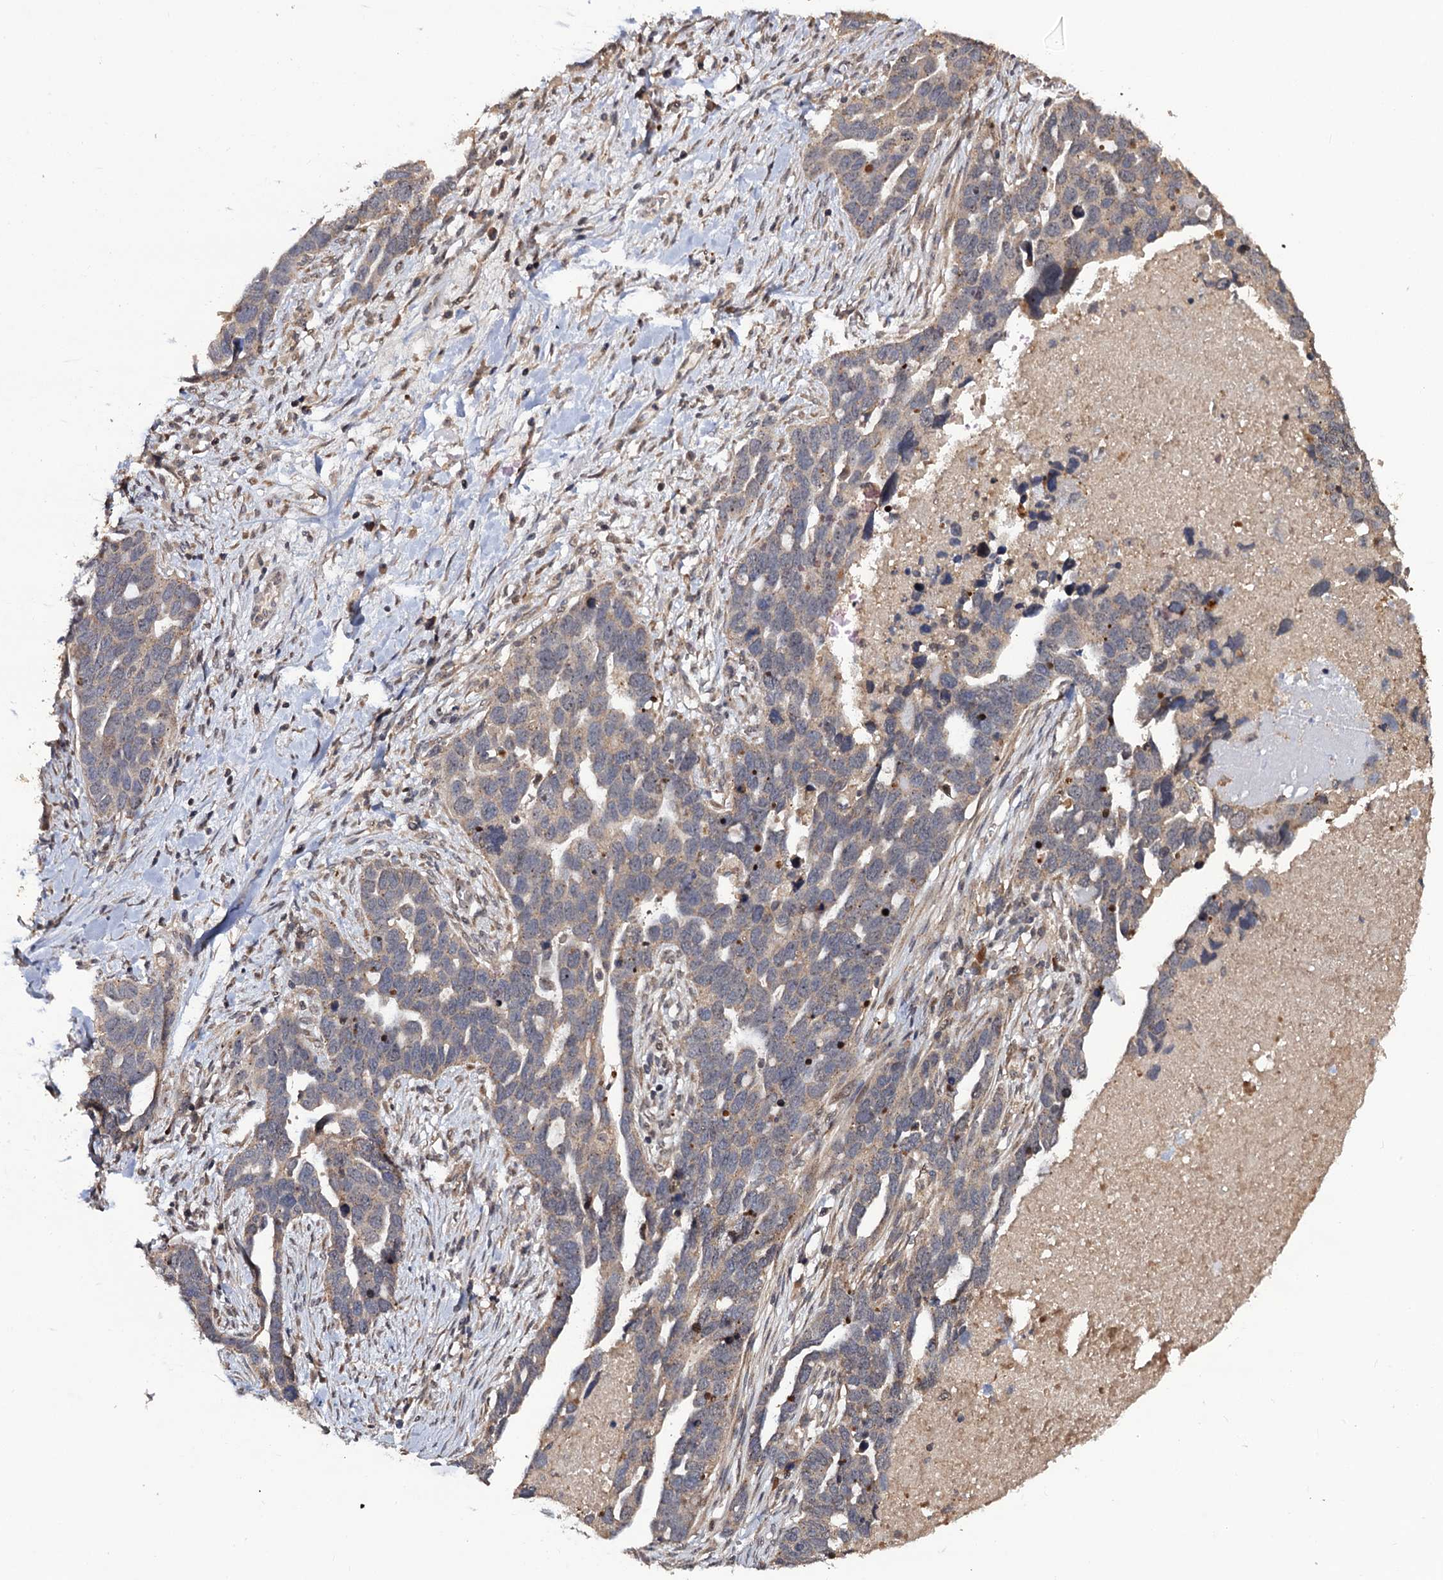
{"staining": {"intensity": "weak", "quantity": "25%-75%", "location": "cytoplasmic/membranous"}, "tissue": "ovarian cancer", "cell_type": "Tumor cells", "image_type": "cancer", "snomed": [{"axis": "morphology", "description": "Cystadenocarcinoma, serous, NOS"}, {"axis": "topography", "description": "Ovary"}], "caption": "A brown stain labels weak cytoplasmic/membranous expression of a protein in serous cystadenocarcinoma (ovarian) tumor cells.", "gene": "LRRC63", "patient": {"sex": "female", "age": 54}}